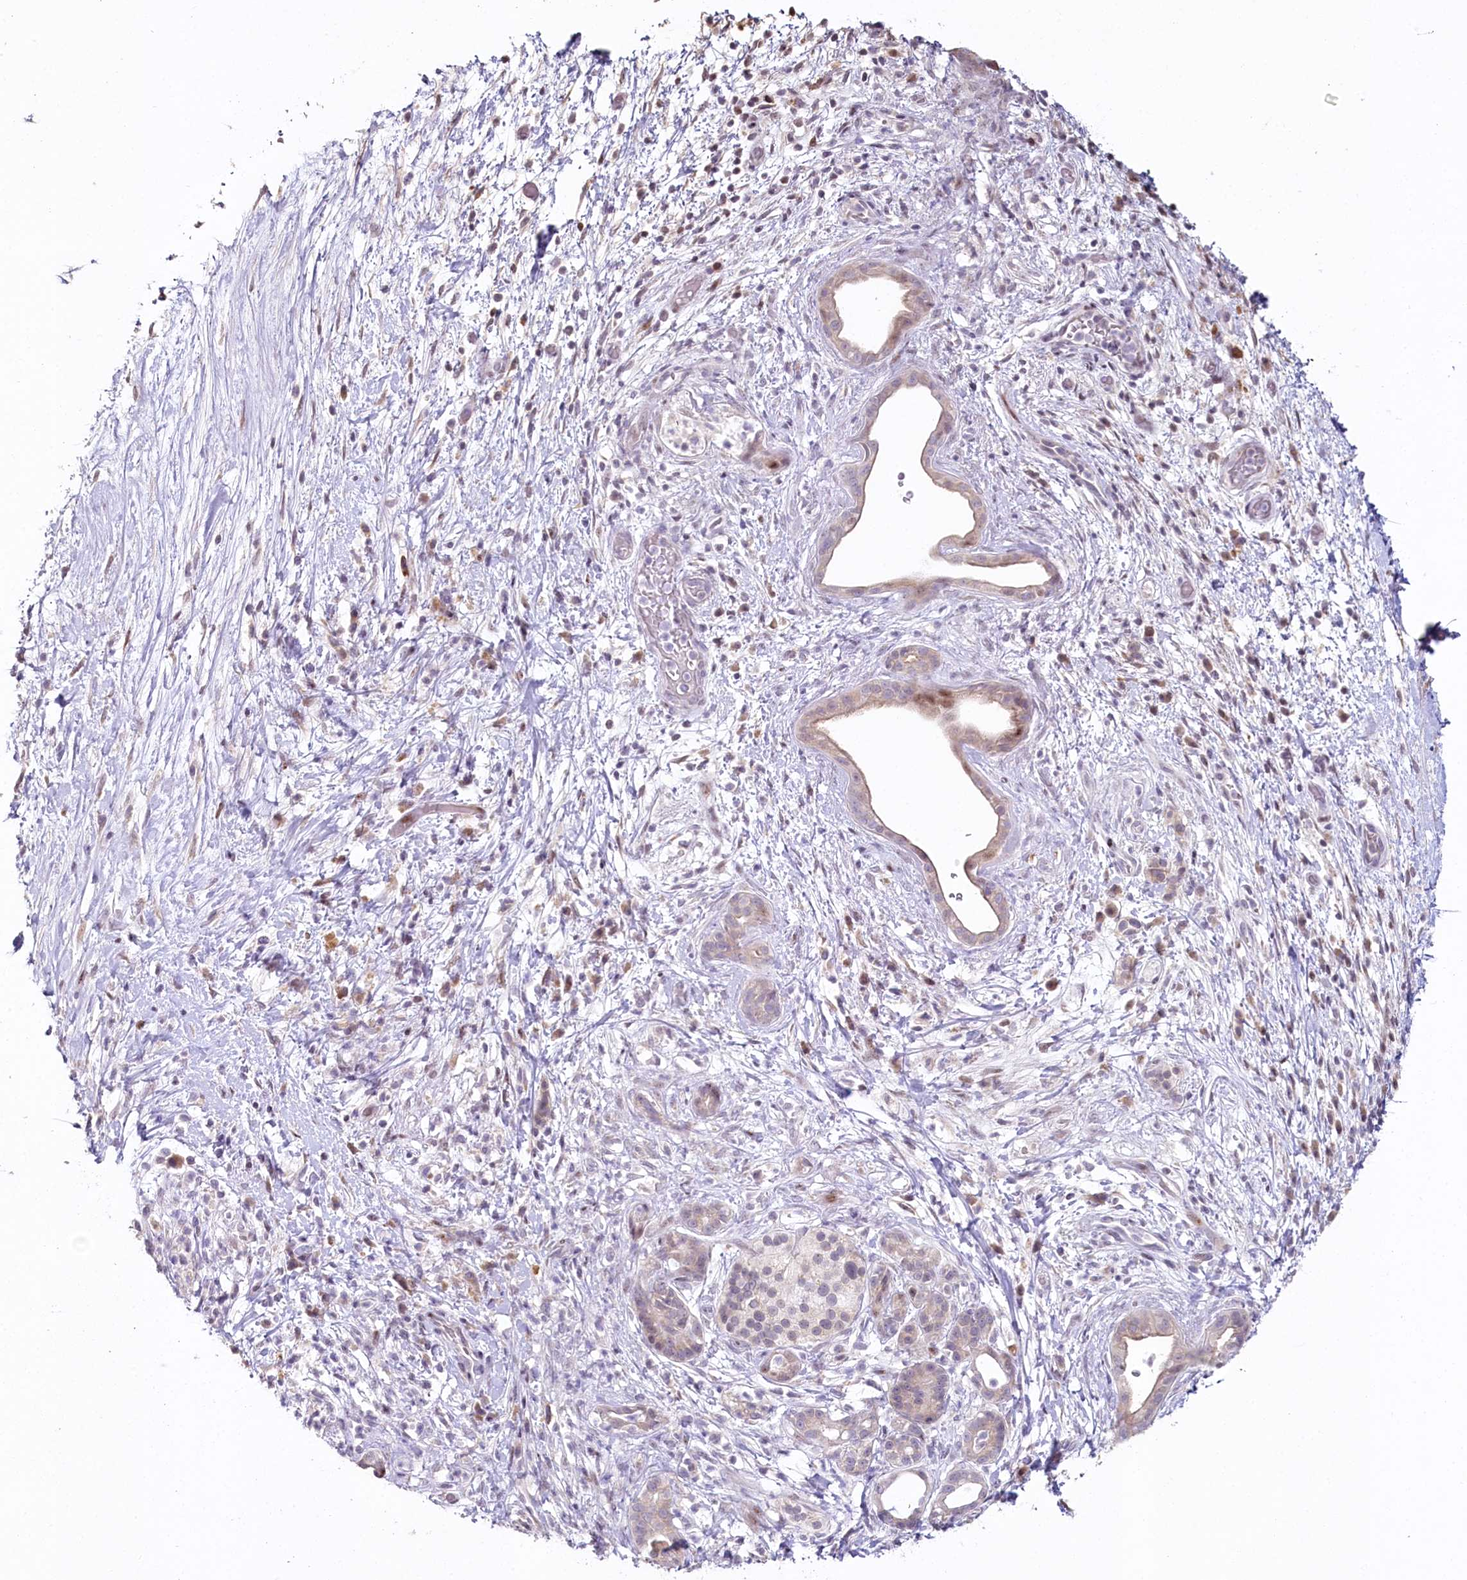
{"staining": {"intensity": "moderate", "quantity": "<25%", "location": "nuclear"}, "tissue": "pancreatic cancer", "cell_type": "Tumor cells", "image_type": "cancer", "snomed": [{"axis": "morphology", "description": "Adenocarcinoma, NOS"}, {"axis": "topography", "description": "Pancreas"}], "caption": "The immunohistochemical stain shows moderate nuclear positivity in tumor cells of pancreatic cancer (adenocarcinoma) tissue.", "gene": "HPD", "patient": {"sex": "female", "age": 73}}